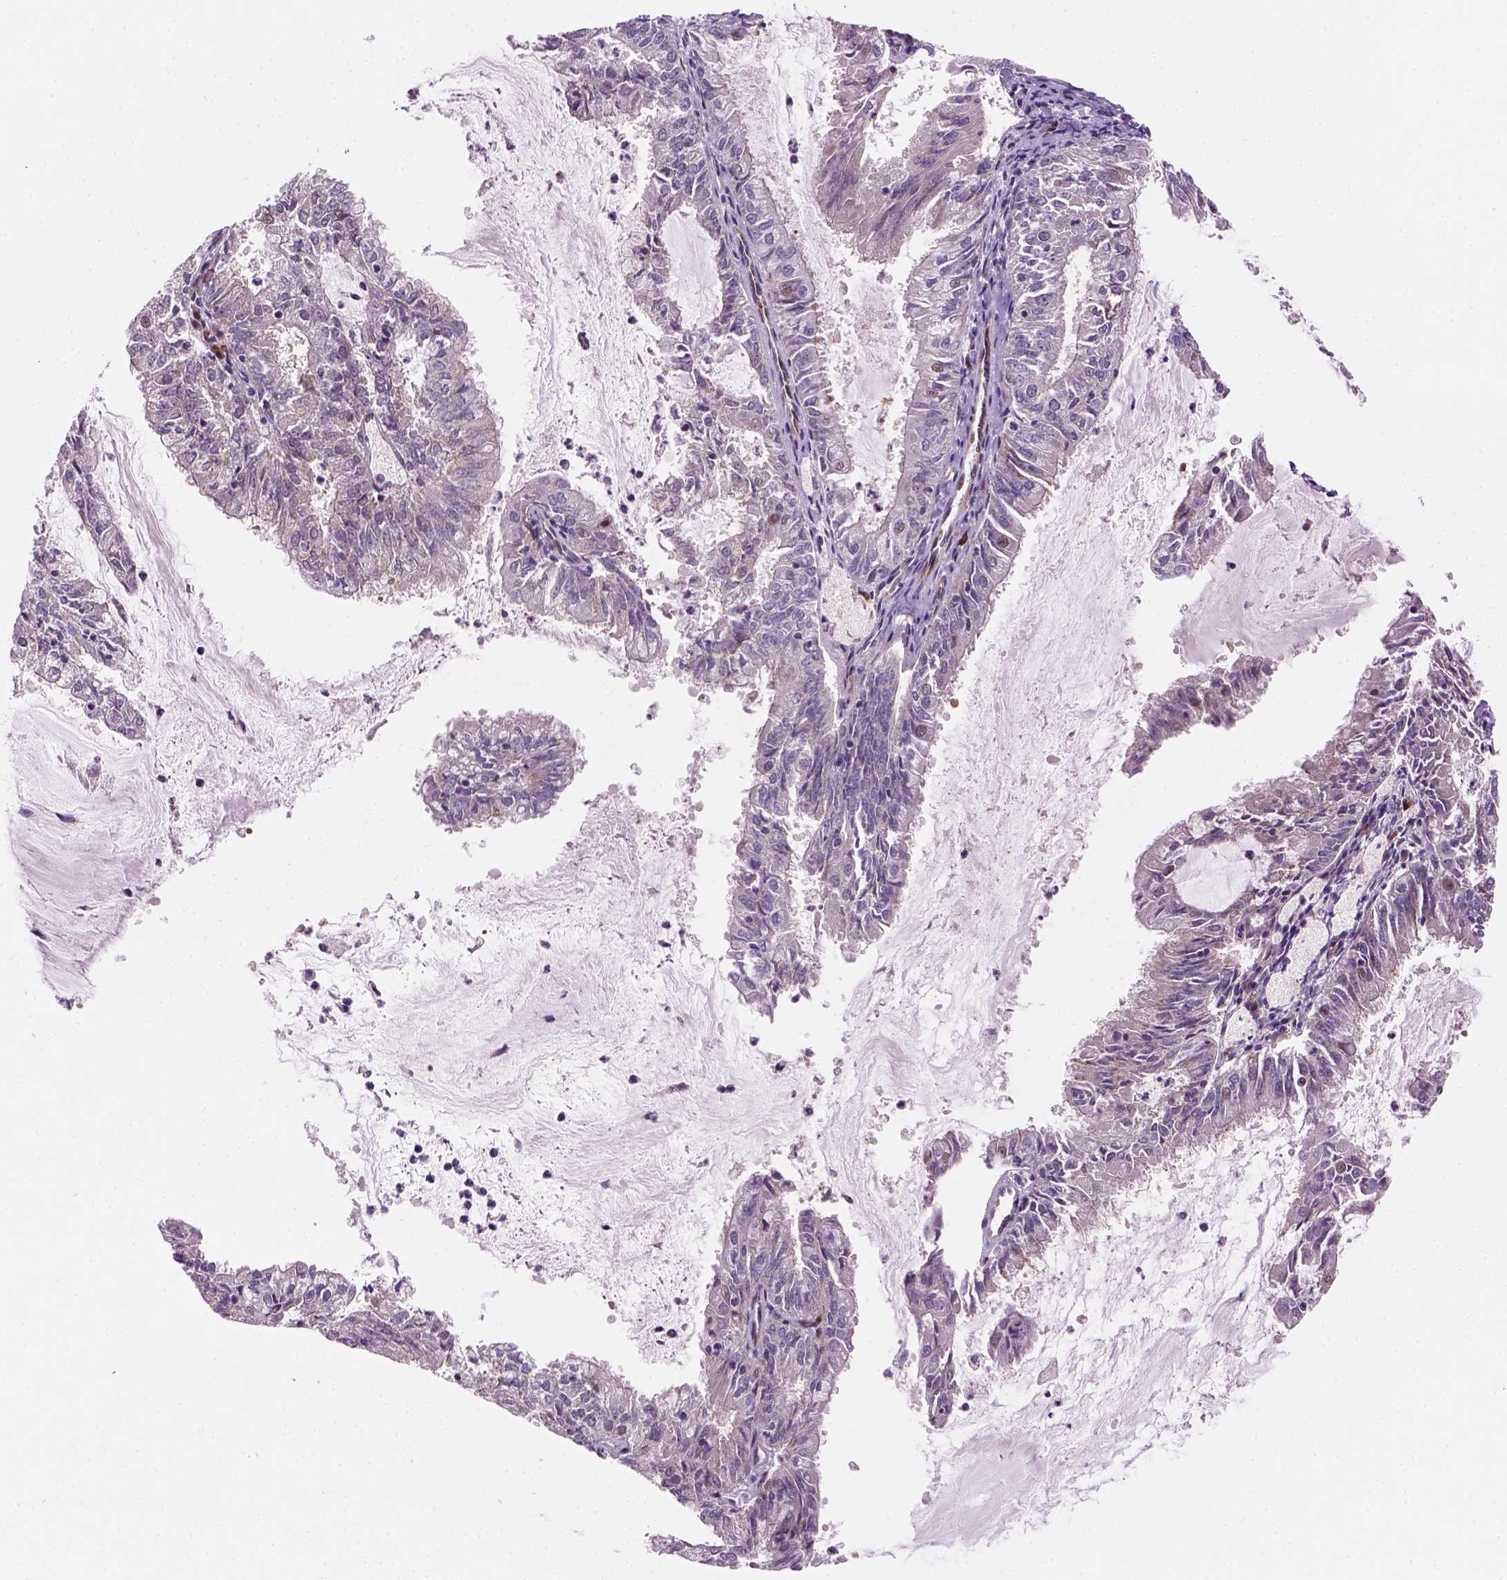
{"staining": {"intensity": "negative", "quantity": "none", "location": "none"}, "tissue": "endometrial cancer", "cell_type": "Tumor cells", "image_type": "cancer", "snomed": [{"axis": "morphology", "description": "Adenocarcinoma, NOS"}, {"axis": "topography", "description": "Endometrium"}], "caption": "Adenocarcinoma (endometrial) was stained to show a protein in brown. There is no significant staining in tumor cells.", "gene": "VSTM5", "patient": {"sex": "female", "age": 57}}